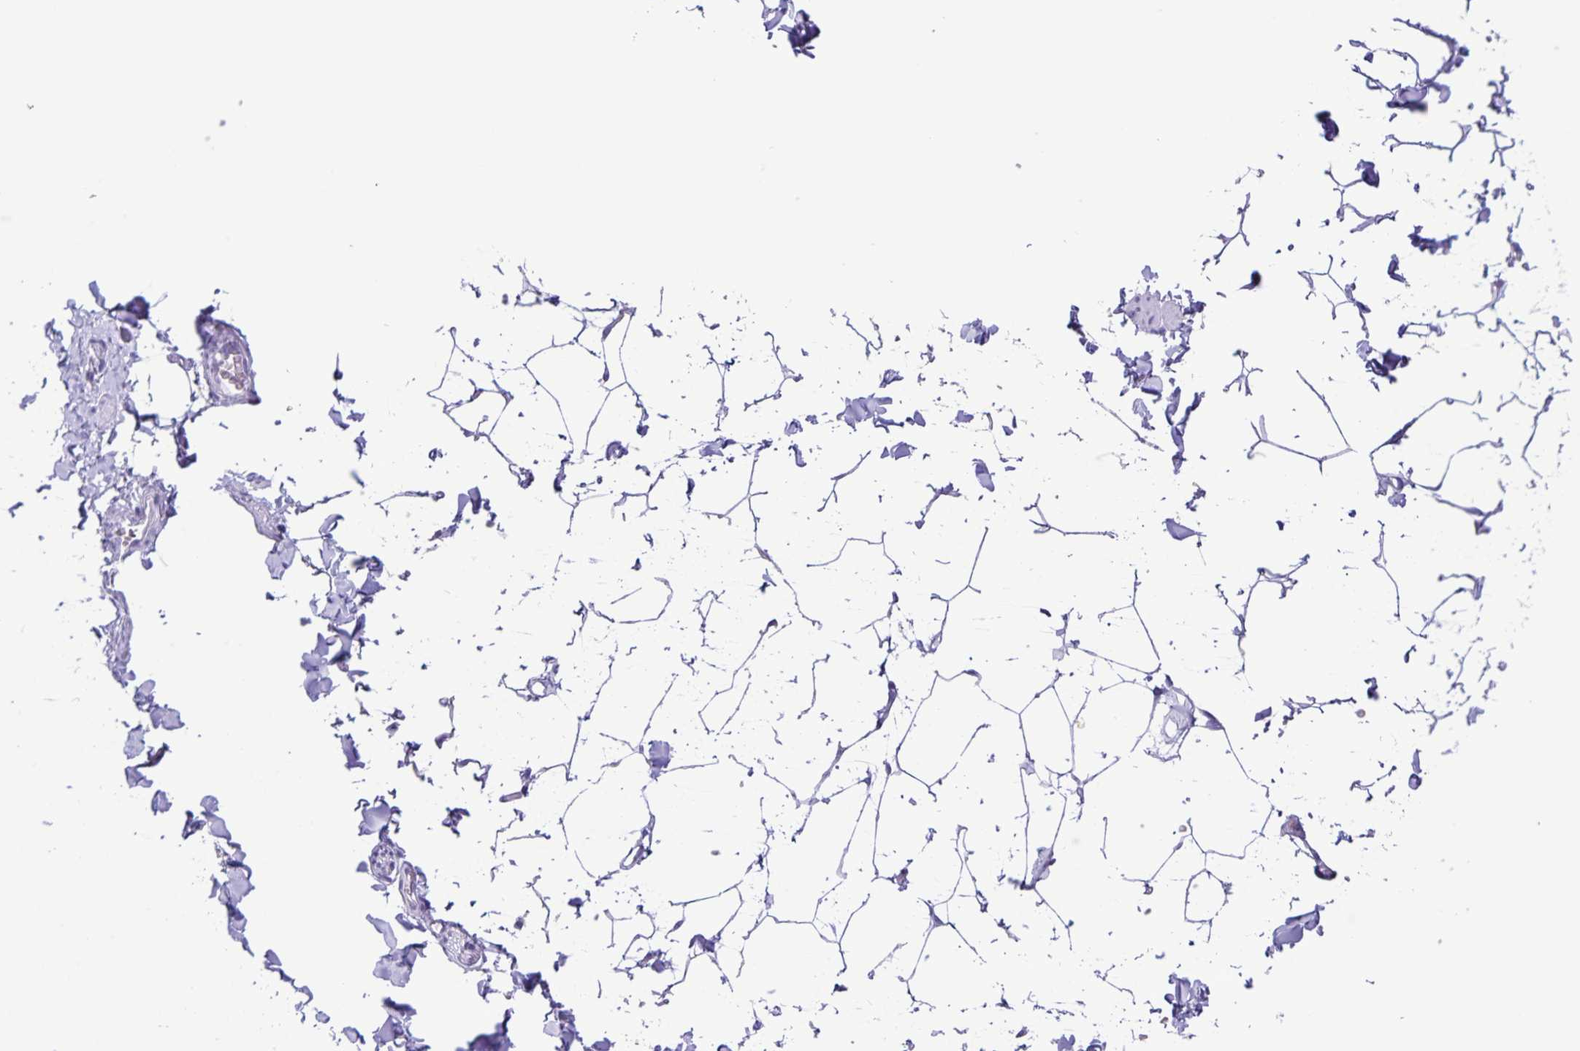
{"staining": {"intensity": "negative", "quantity": "none", "location": "none"}, "tissue": "adipose tissue", "cell_type": "Adipocytes", "image_type": "normal", "snomed": [{"axis": "morphology", "description": "Normal tissue, NOS"}, {"axis": "topography", "description": "Epididymis"}, {"axis": "topography", "description": "Peripheral nerve tissue"}], "caption": "Immunohistochemistry micrograph of benign adipose tissue: human adipose tissue stained with DAB (3,3'-diaminobenzidine) shows no significant protein staining in adipocytes.", "gene": "CAPSL", "patient": {"sex": "male", "age": 32}}